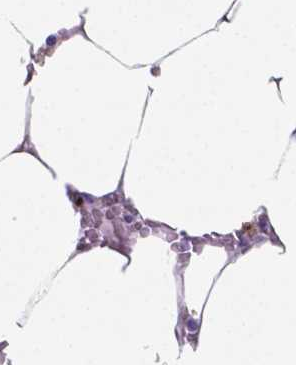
{"staining": {"intensity": "moderate", "quantity": "<25%", "location": "nuclear"}, "tissue": "bone marrow", "cell_type": "Hematopoietic cells", "image_type": "normal", "snomed": [{"axis": "morphology", "description": "Normal tissue, NOS"}, {"axis": "topography", "description": "Bone marrow"}], "caption": "This micrograph shows immunohistochemistry (IHC) staining of benign bone marrow, with low moderate nuclear positivity in about <25% of hematopoietic cells.", "gene": "MEF2C", "patient": {"sex": "female", "age": 52}}